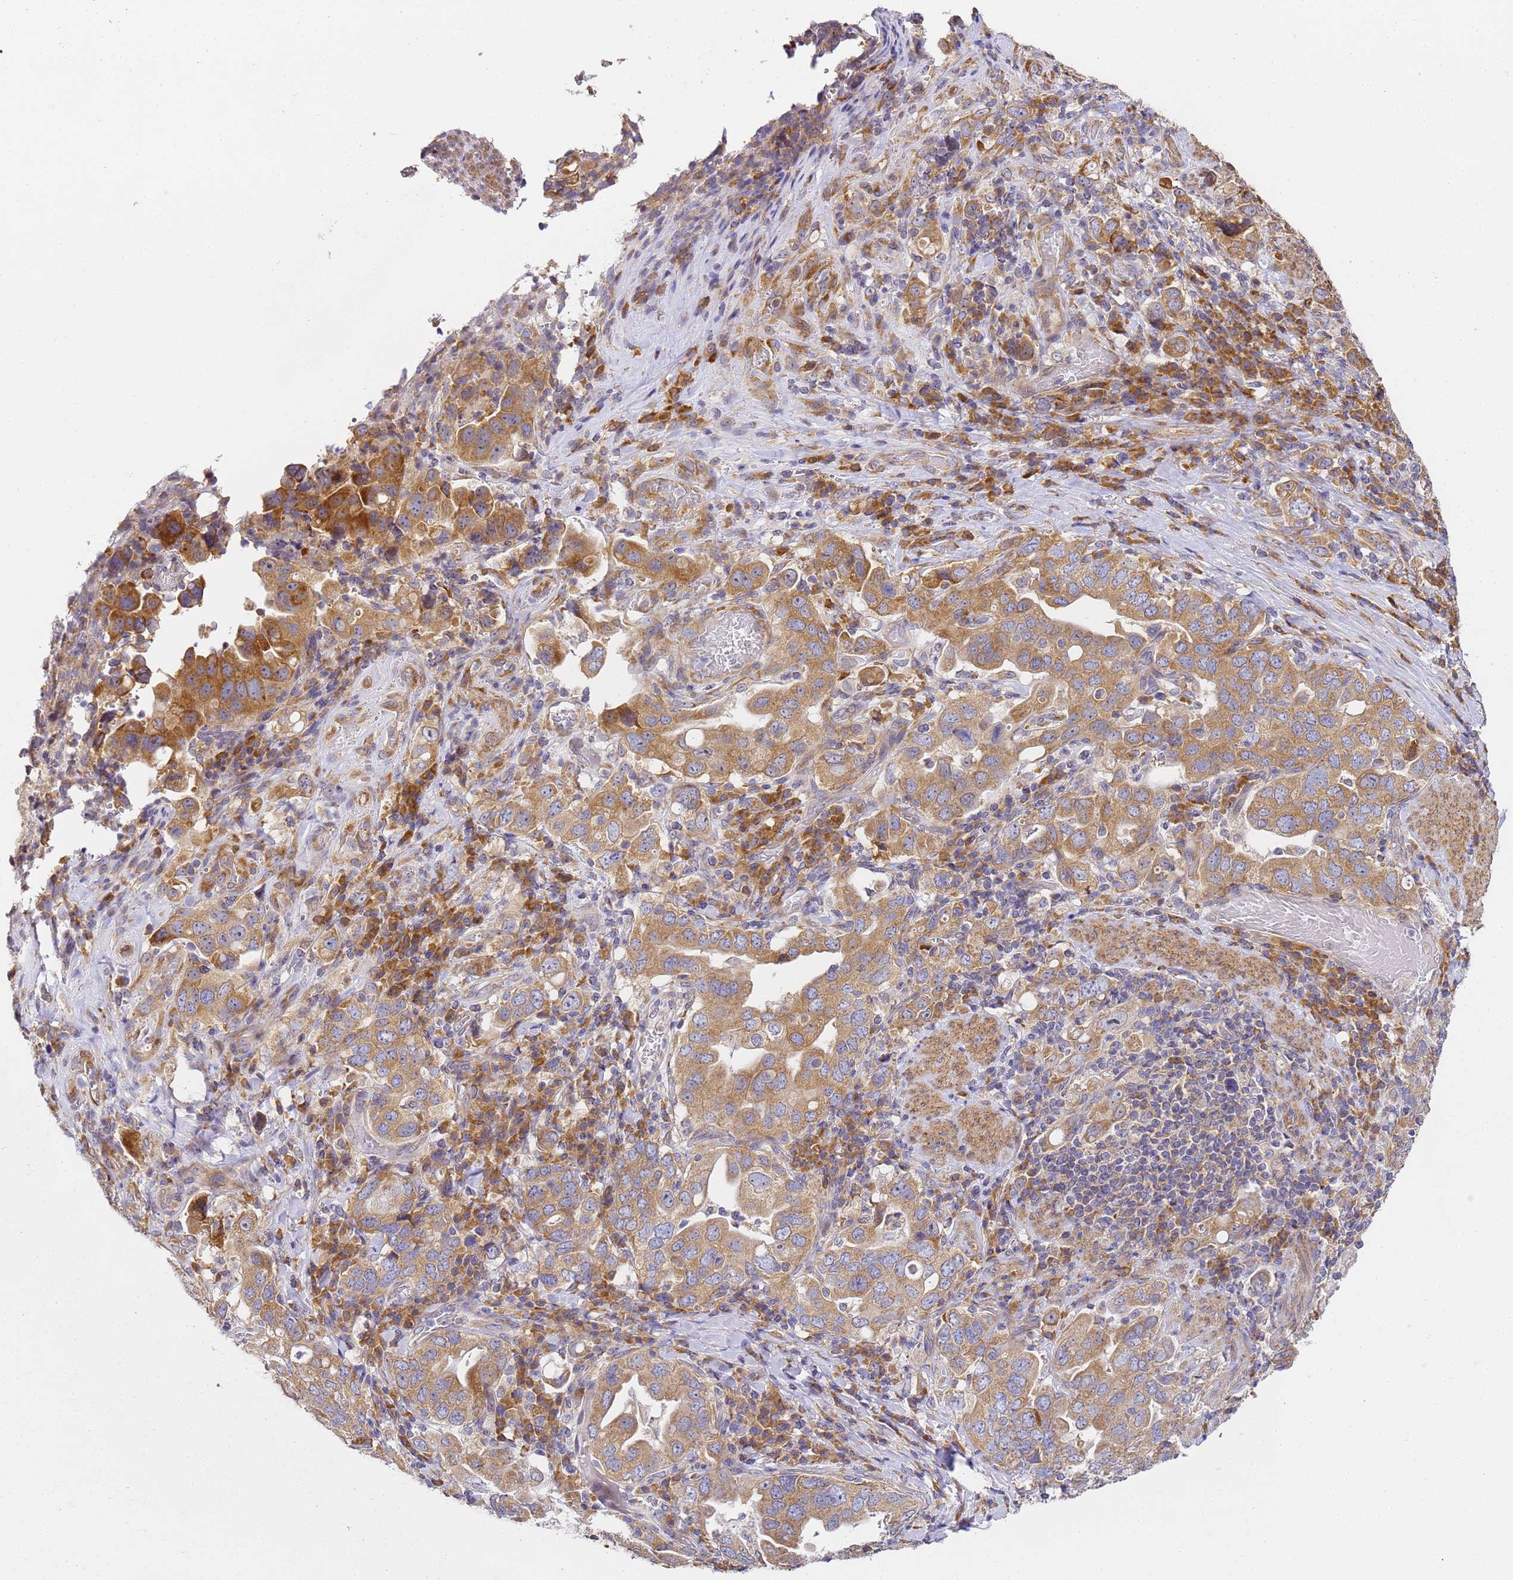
{"staining": {"intensity": "moderate", "quantity": ">75%", "location": "cytoplasmic/membranous"}, "tissue": "stomach cancer", "cell_type": "Tumor cells", "image_type": "cancer", "snomed": [{"axis": "morphology", "description": "Adenocarcinoma, NOS"}, {"axis": "topography", "description": "Stomach, upper"}], "caption": "Human stomach cancer stained with a brown dye reveals moderate cytoplasmic/membranous positive expression in approximately >75% of tumor cells.", "gene": "RPL13A", "patient": {"sex": "male", "age": 62}}